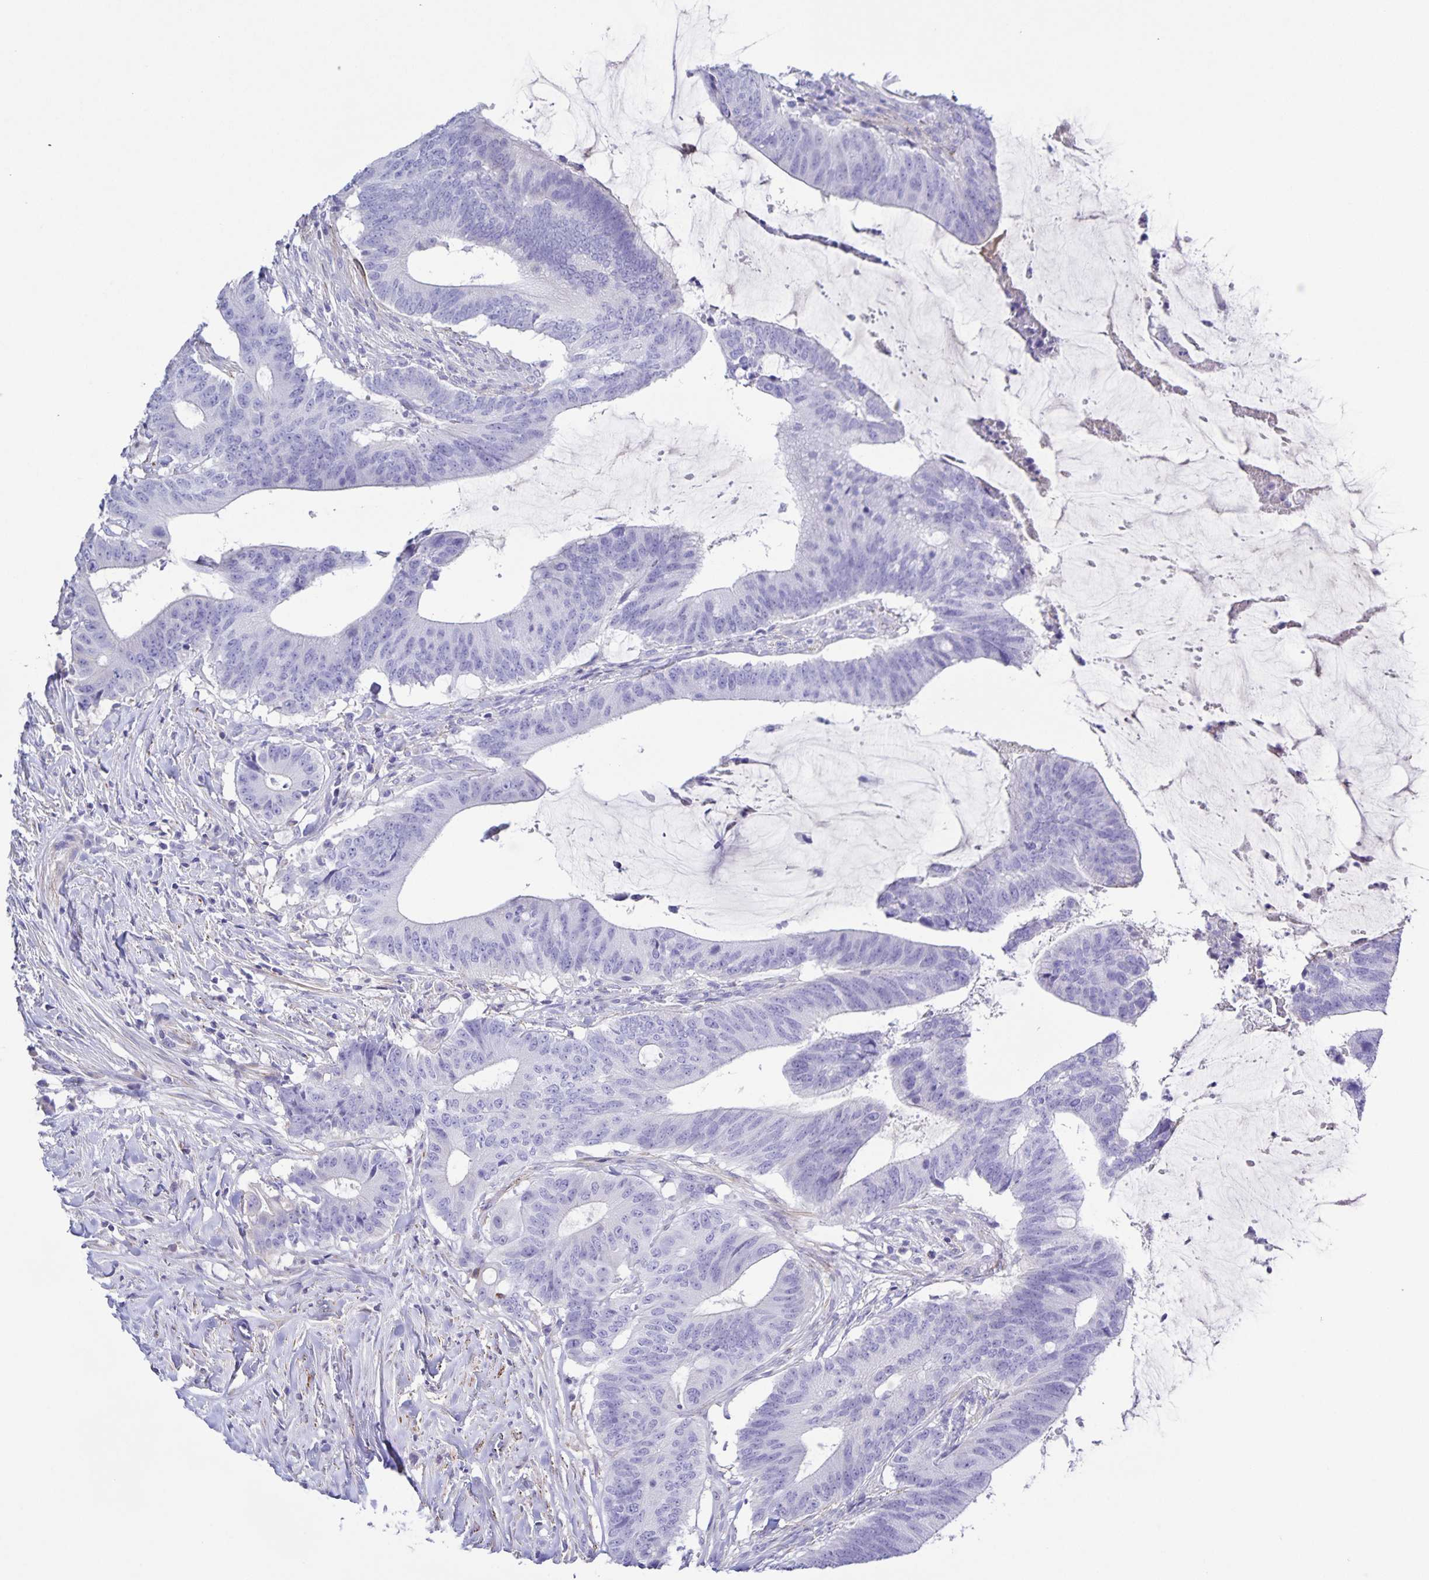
{"staining": {"intensity": "negative", "quantity": "none", "location": "none"}, "tissue": "colorectal cancer", "cell_type": "Tumor cells", "image_type": "cancer", "snomed": [{"axis": "morphology", "description": "Adenocarcinoma, NOS"}, {"axis": "topography", "description": "Colon"}], "caption": "Immunohistochemistry (IHC) histopathology image of neoplastic tissue: adenocarcinoma (colorectal) stained with DAB exhibits no significant protein positivity in tumor cells.", "gene": "UBQLN3", "patient": {"sex": "female", "age": 43}}